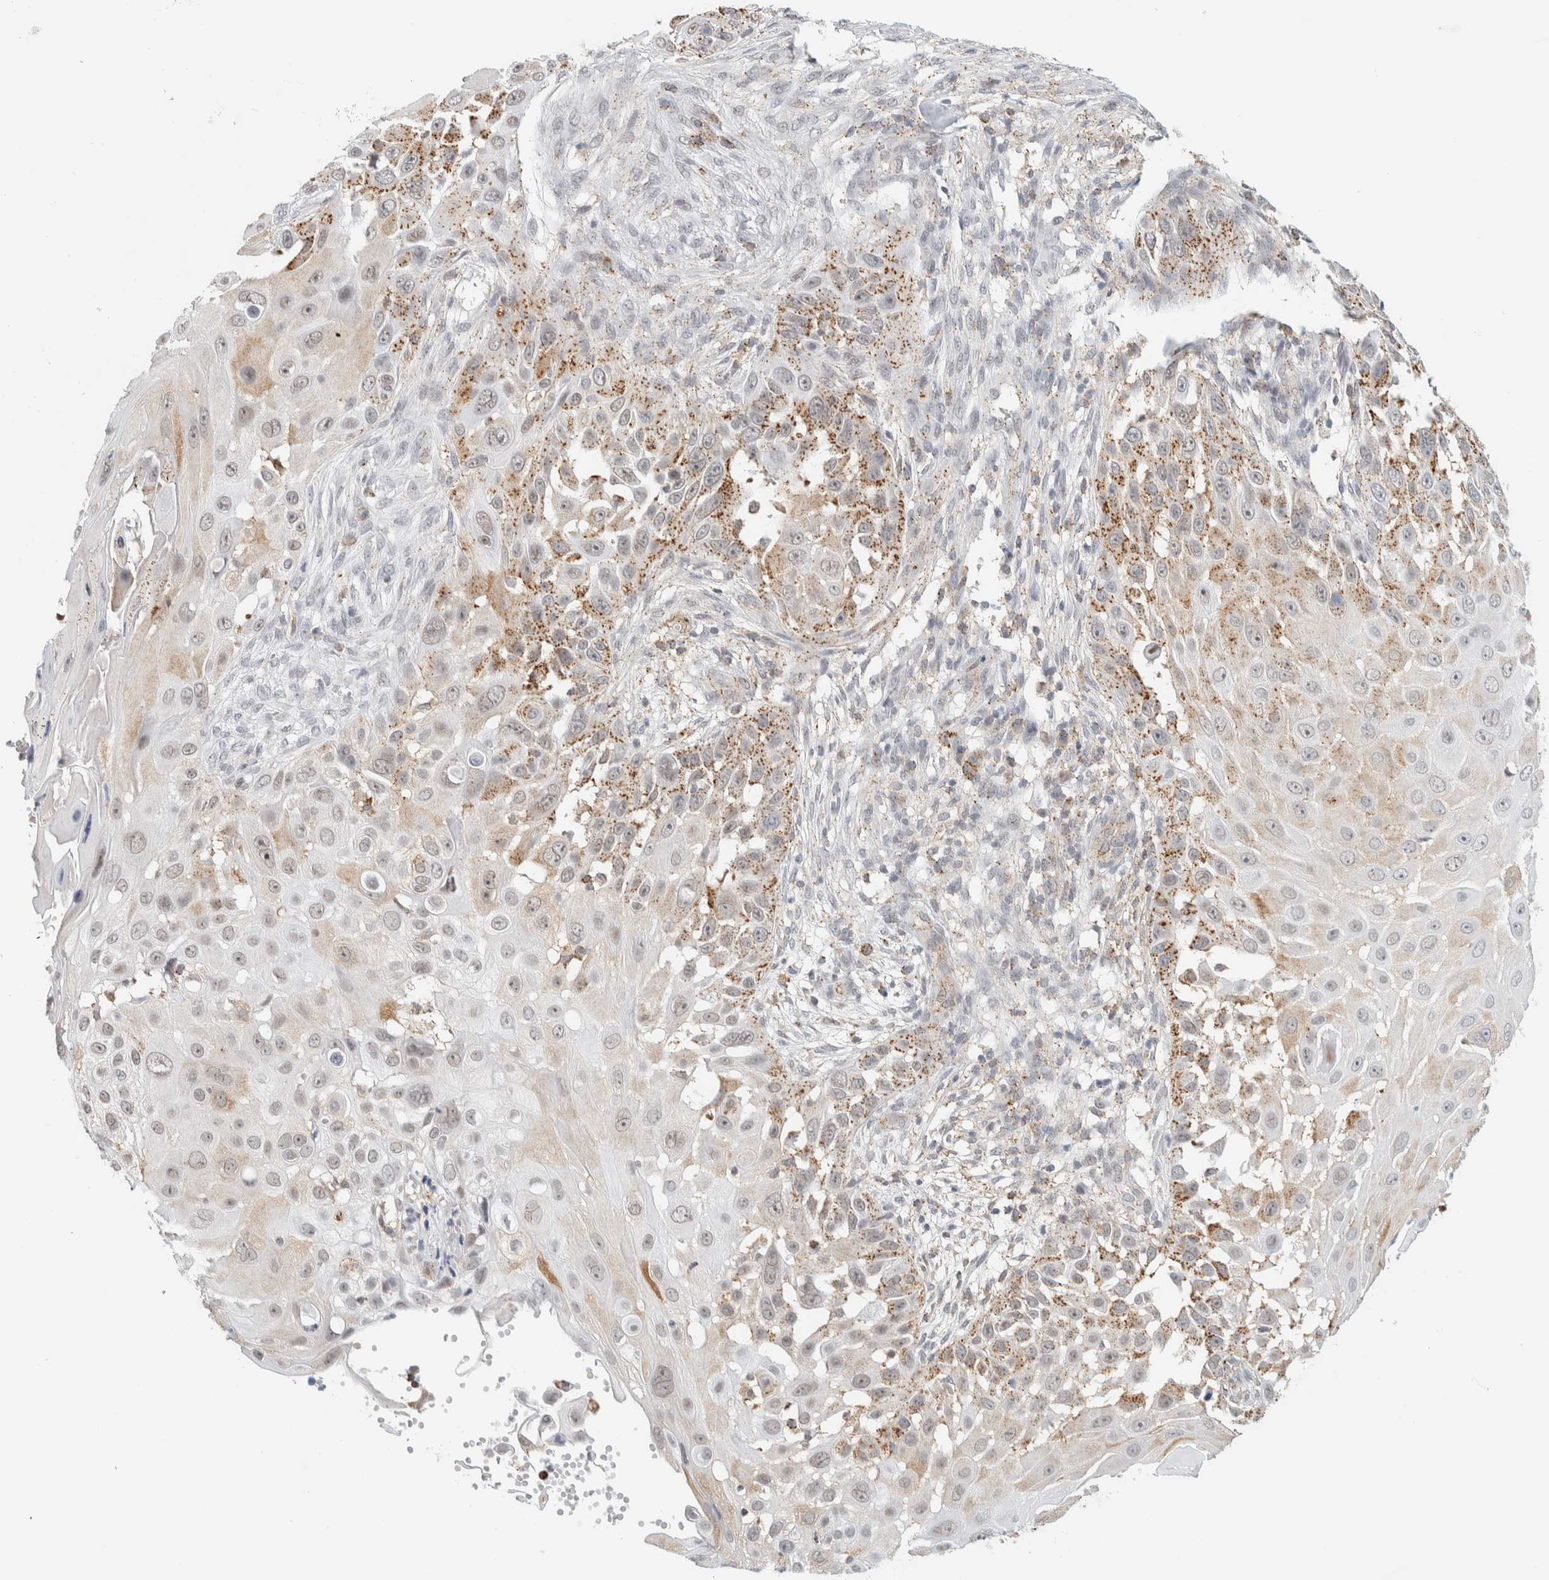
{"staining": {"intensity": "moderate", "quantity": "25%-75%", "location": "cytoplasmic/membranous"}, "tissue": "skin cancer", "cell_type": "Tumor cells", "image_type": "cancer", "snomed": [{"axis": "morphology", "description": "Squamous cell carcinoma, NOS"}, {"axis": "topography", "description": "Skin"}], "caption": "Protein expression analysis of human squamous cell carcinoma (skin) reveals moderate cytoplasmic/membranous positivity in approximately 25%-75% of tumor cells.", "gene": "CDH17", "patient": {"sex": "female", "age": 44}}